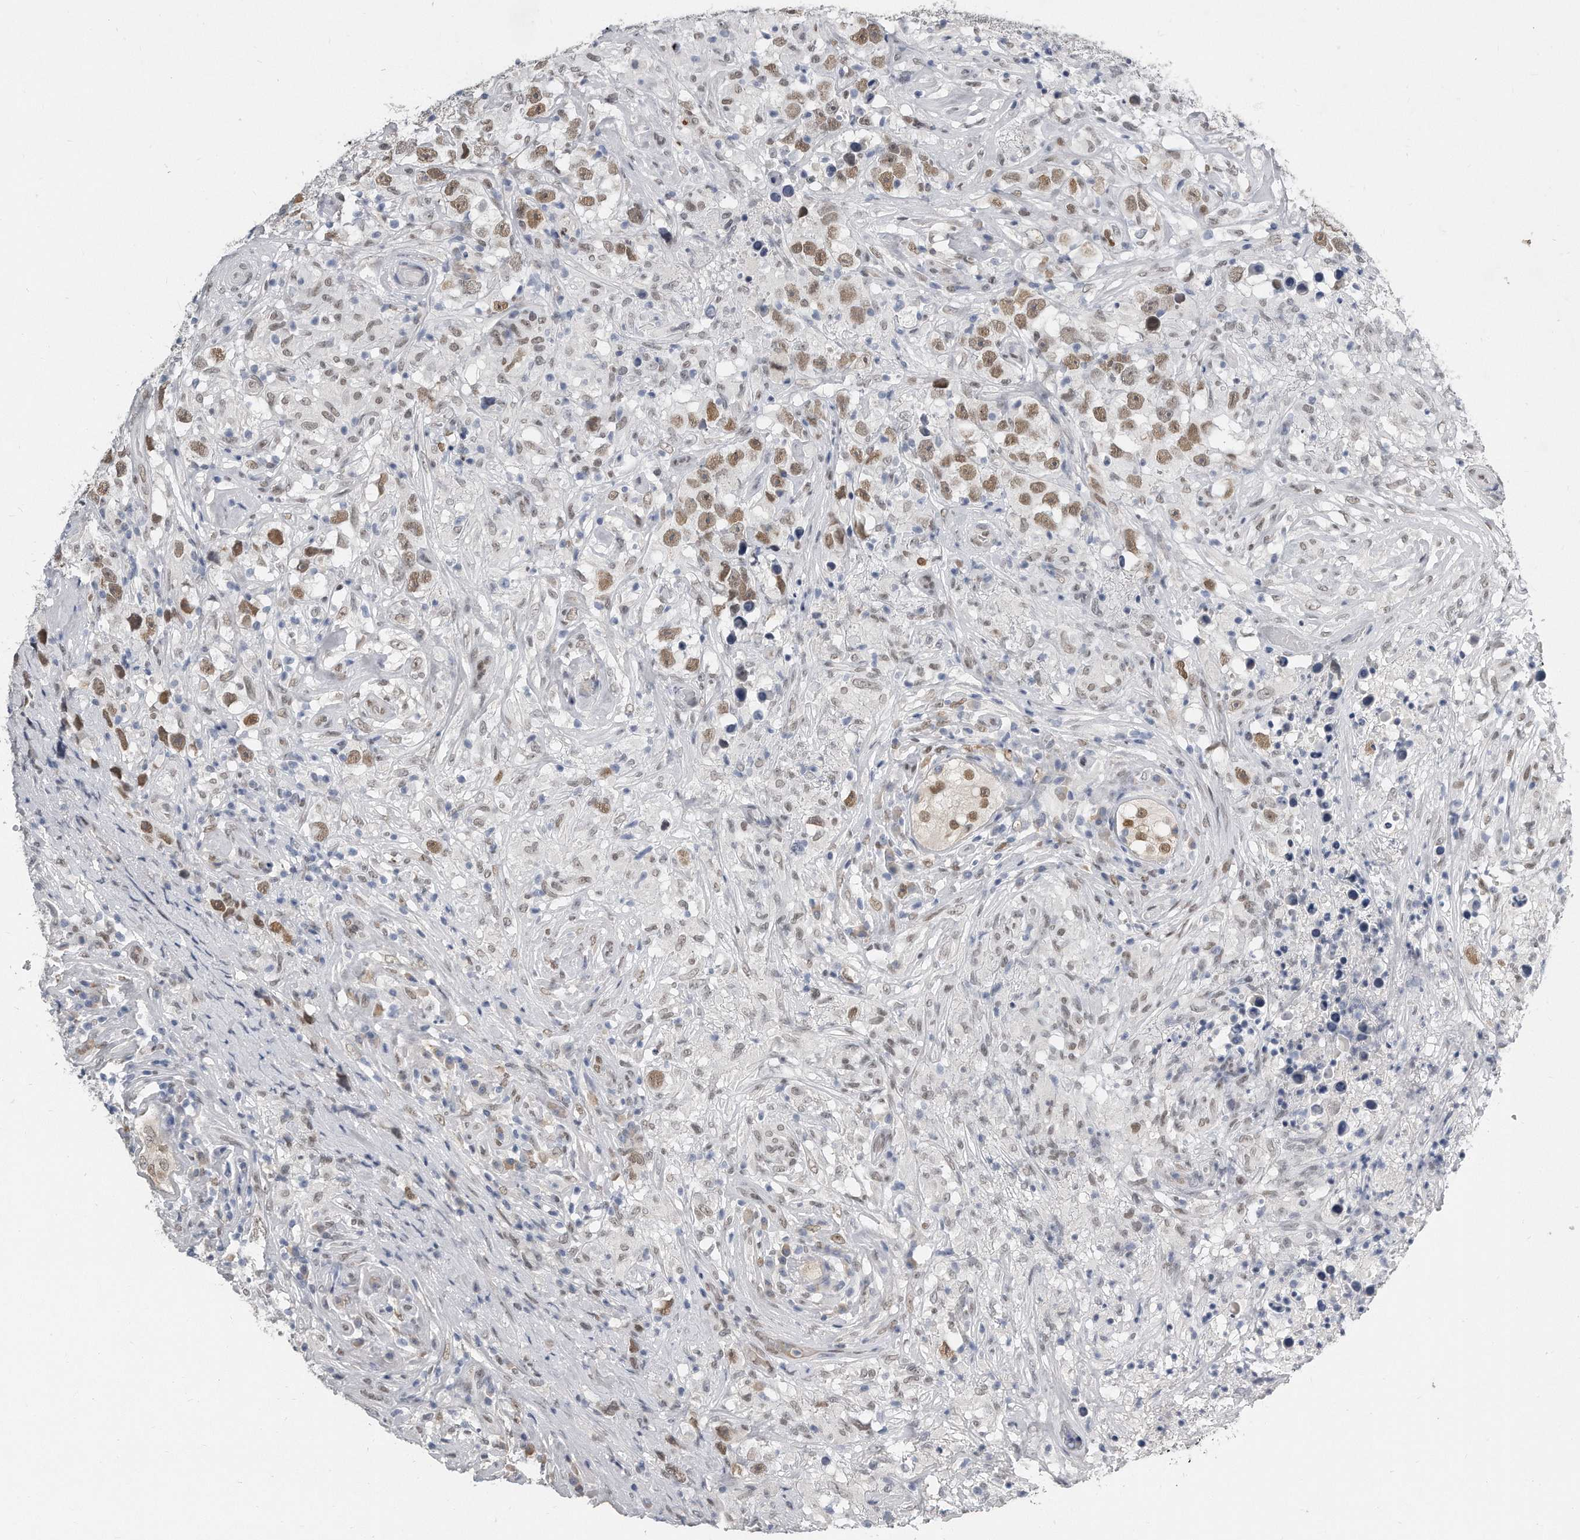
{"staining": {"intensity": "moderate", "quantity": ">75%", "location": "nuclear"}, "tissue": "testis cancer", "cell_type": "Tumor cells", "image_type": "cancer", "snomed": [{"axis": "morphology", "description": "Seminoma, NOS"}, {"axis": "topography", "description": "Testis"}], "caption": "High-power microscopy captured an IHC photomicrograph of testis cancer (seminoma), revealing moderate nuclear staining in about >75% of tumor cells.", "gene": "CTBP2", "patient": {"sex": "male", "age": 49}}